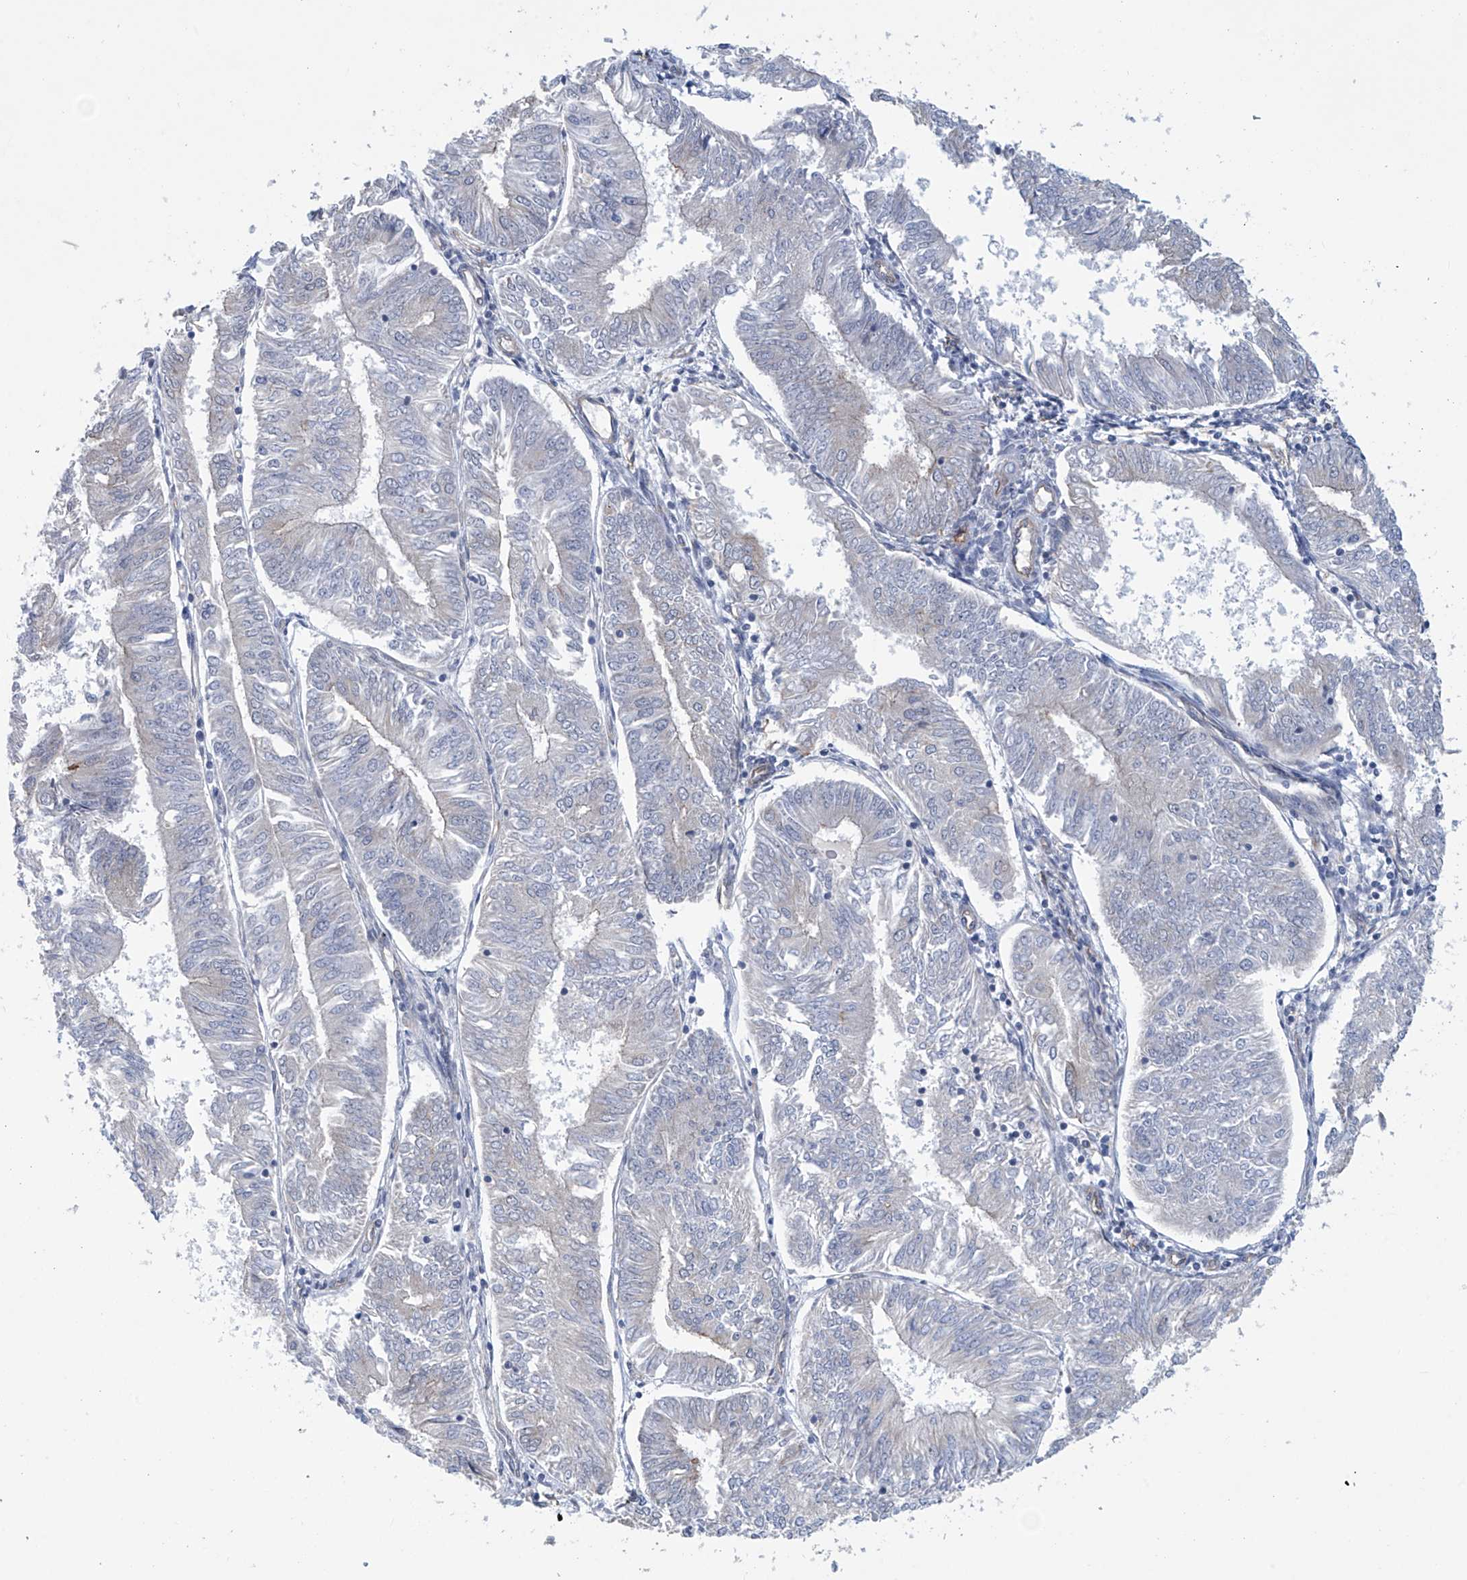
{"staining": {"intensity": "negative", "quantity": "none", "location": "none"}, "tissue": "endometrial cancer", "cell_type": "Tumor cells", "image_type": "cancer", "snomed": [{"axis": "morphology", "description": "Adenocarcinoma, NOS"}, {"axis": "topography", "description": "Endometrium"}], "caption": "Tumor cells show no significant protein positivity in adenocarcinoma (endometrial).", "gene": "ABHD13", "patient": {"sex": "female", "age": 58}}